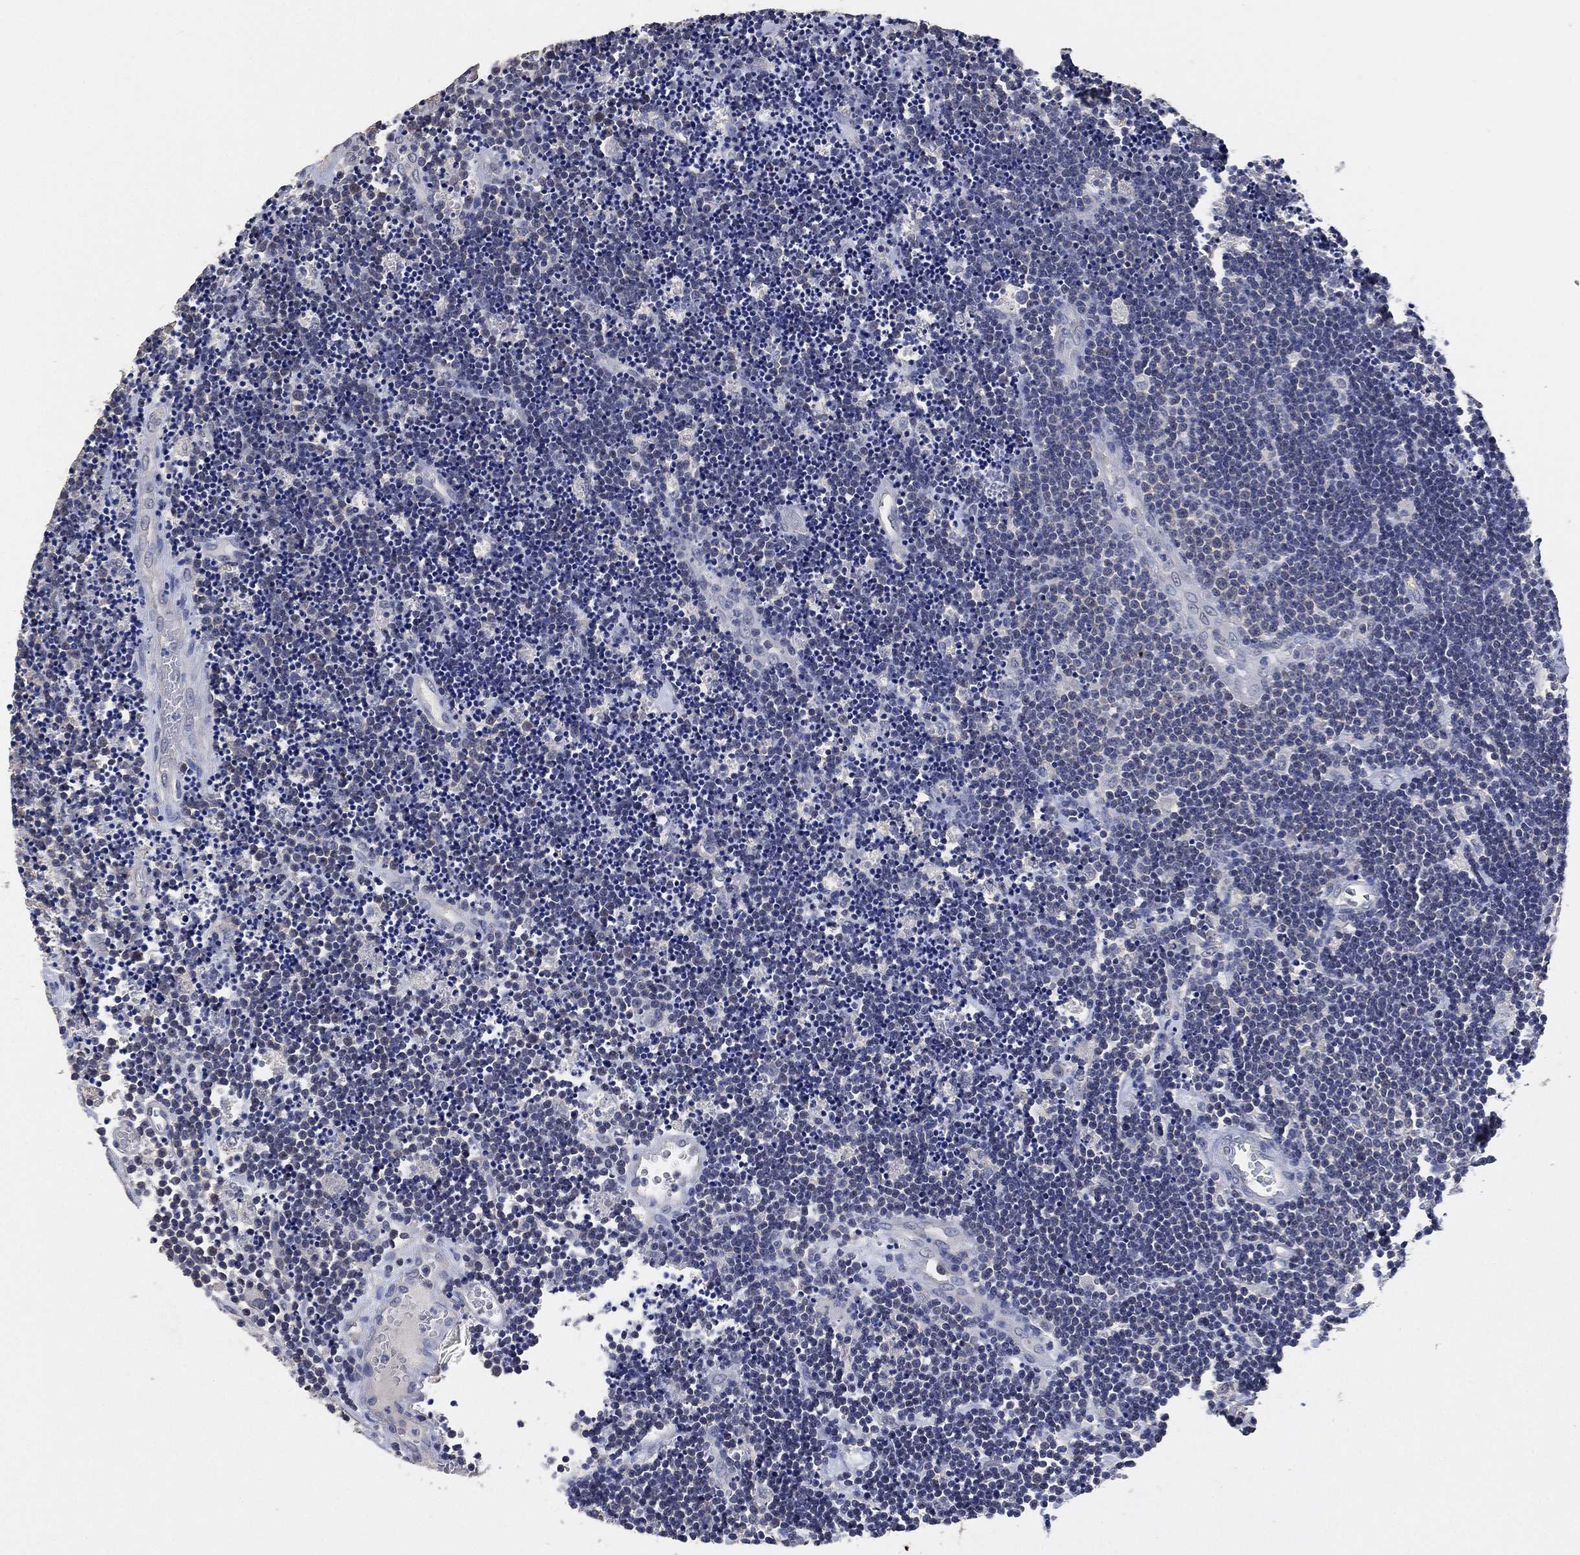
{"staining": {"intensity": "weak", "quantity": "<25%", "location": "nuclear"}, "tissue": "lymphoma", "cell_type": "Tumor cells", "image_type": "cancer", "snomed": [{"axis": "morphology", "description": "Malignant lymphoma, non-Hodgkin's type, Low grade"}, {"axis": "topography", "description": "Brain"}], "caption": "This is an immunohistochemistry (IHC) histopathology image of lymphoma. There is no staining in tumor cells.", "gene": "KLK5", "patient": {"sex": "female", "age": 66}}